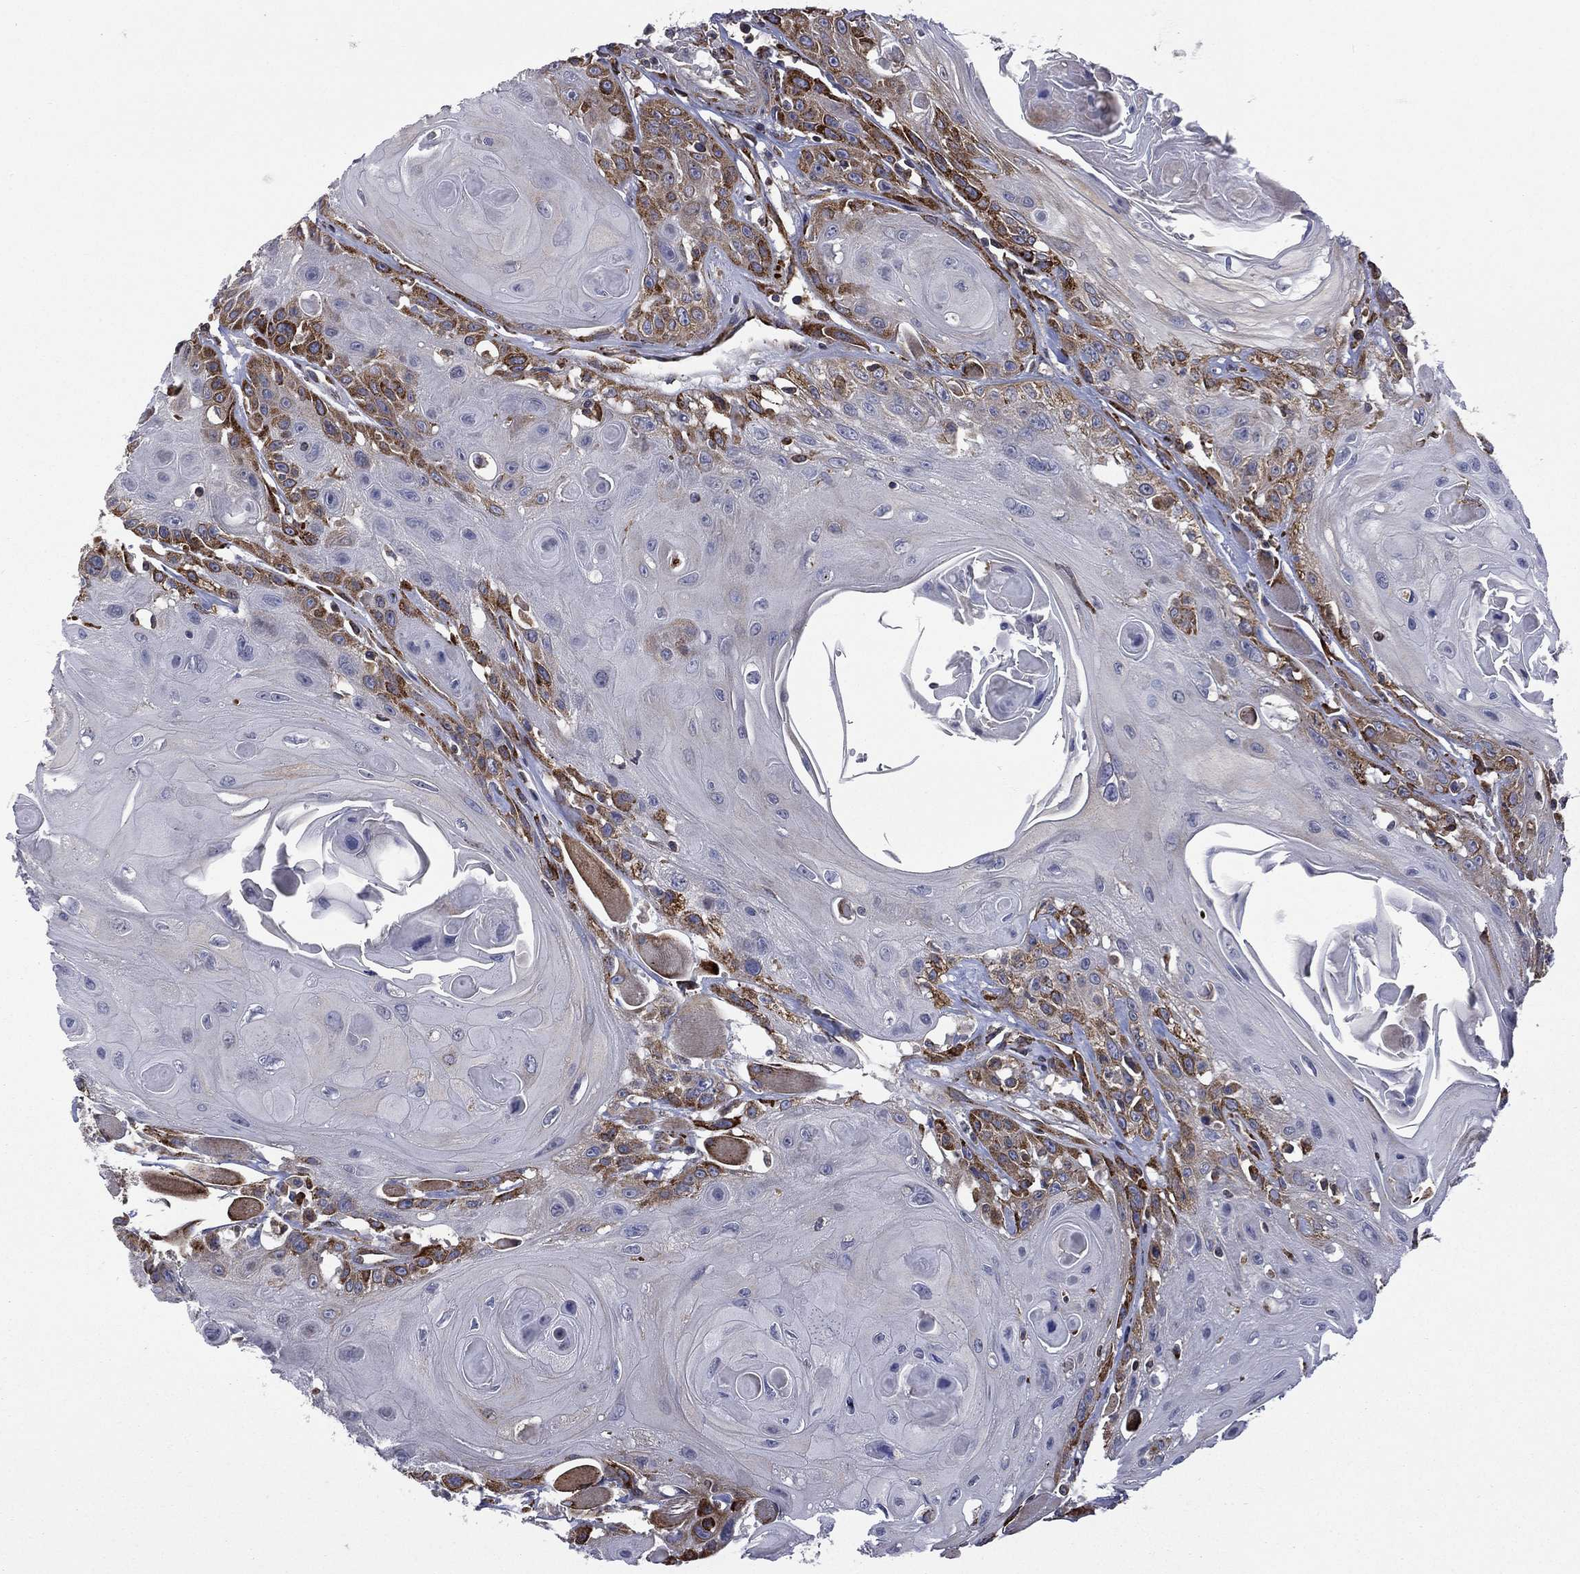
{"staining": {"intensity": "strong", "quantity": "<25%", "location": "cytoplasmic/membranous"}, "tissue": "head and neck cancer", "cell_type": "Tumor cells", "image_type": "cancer", "snomed": [{"axis": "morphology", "description": "Squamous cell carcinoma, NOS"}, {"axis": "topography", "description": "Head-Neck"}], "caption": "Brown immunohistochemical staining in squamous cell carcinoma (head and neck) exhibits strong cytoplasmic/membranous expression in approximately <25% of tumor cells. The protein of interest is shown in brown color, while the nuclei are stained blue.", "gene": "C20orf96", "patient": {"sex": "female", "age": 59}}